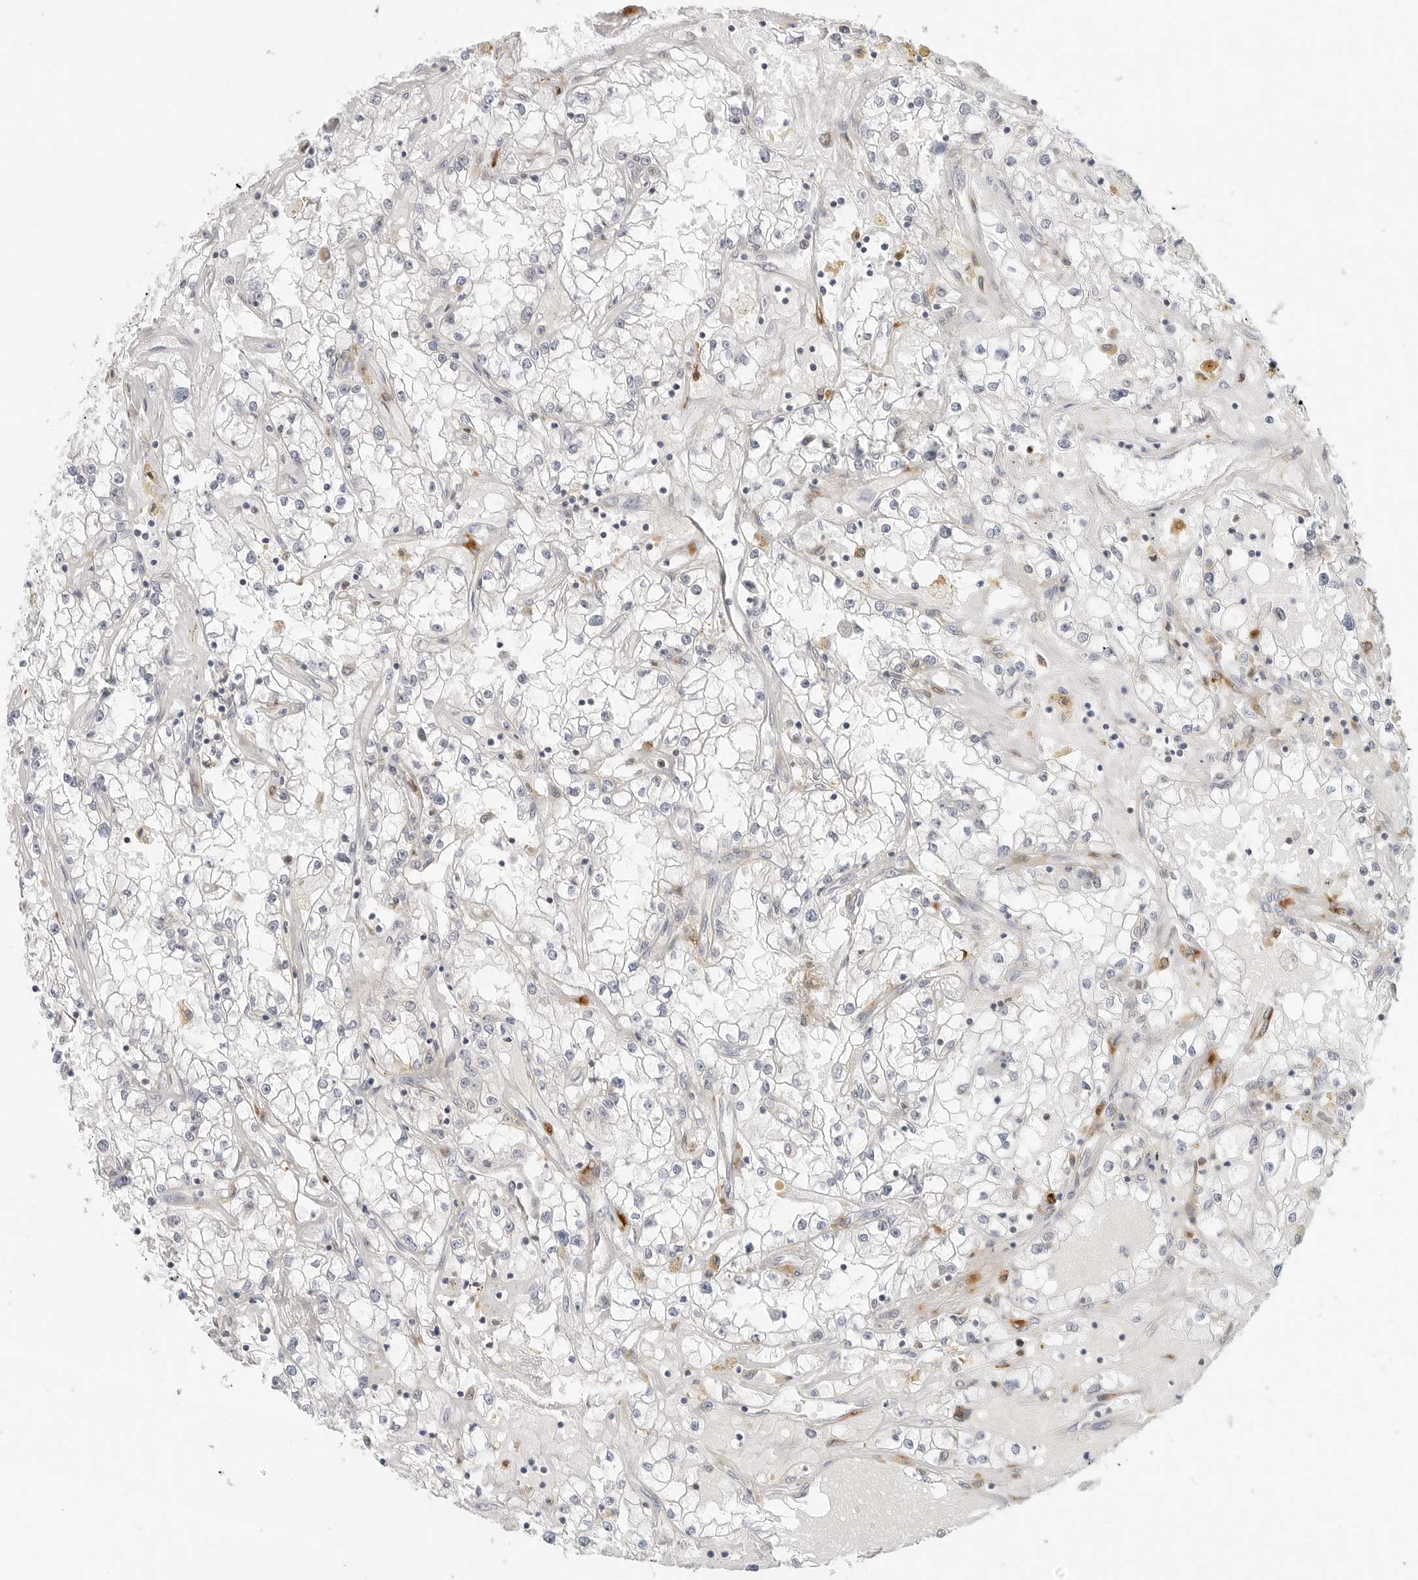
{"staining": {"intensity": "negative", "quantity": "none", "location": "none"}, "tissue": "renal cancer", "cell_type": "Tumor cells", "image_type": "cancer", "snomed": [{"axis": "morphology", "description": "Adenocarcinoma, NOS"}, {"axis": "topography", "description": "Kidney"}], "caption": "Immunohistochemistry image of neoplastic tissue: renal cancer stained with DAB reveals no significant protein expression in tumor cells.", "gene": "C1QTNF1", "patient": {"sex": "male", "age": 56}}